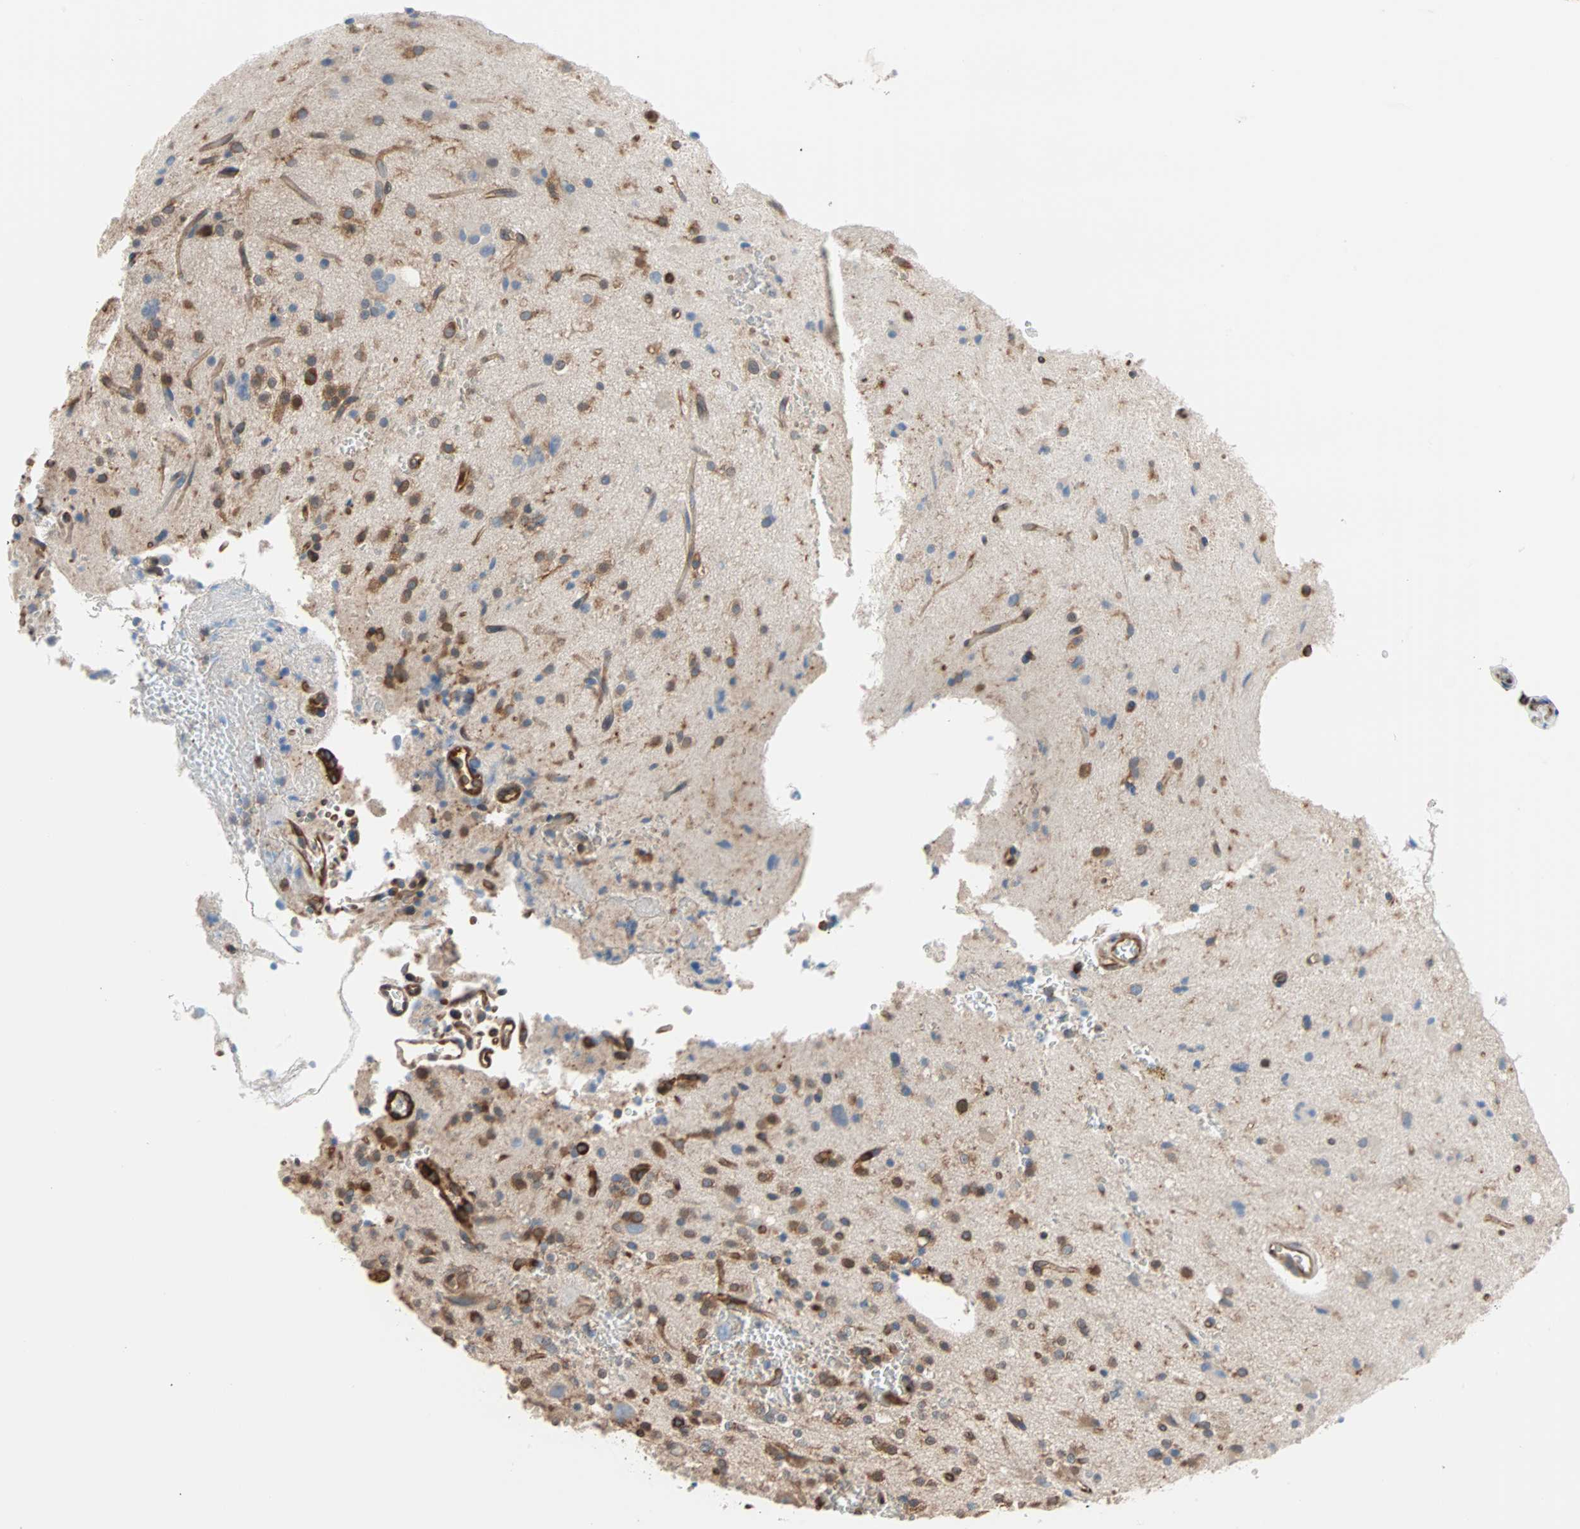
{"staining": {"intensity": "moderate", "quantity": ">75%", "location": "cytoplasmic/membranous"}, "tissue": "glioma", "cell_type": "Tumor cells", "image_type": "cancer", "snomed": [{"axis": "morphology", "description": "Glioma, malignant, High grade"}, {"axis": "topography", "description": "Brain"}], "caption": "Tumor cells display medium levels of moderate cytoplasmic/membranous expression in about >75% of cells in high-grade glioma (malignant). The staining was performed using DAB (3,3'-diaminobenzidine), with brown indicating positive protein expression. Nuclei are stained blue with hematoxylin.", "gene": "EEF2", "patient": {"sex": "male", "age": 47}}